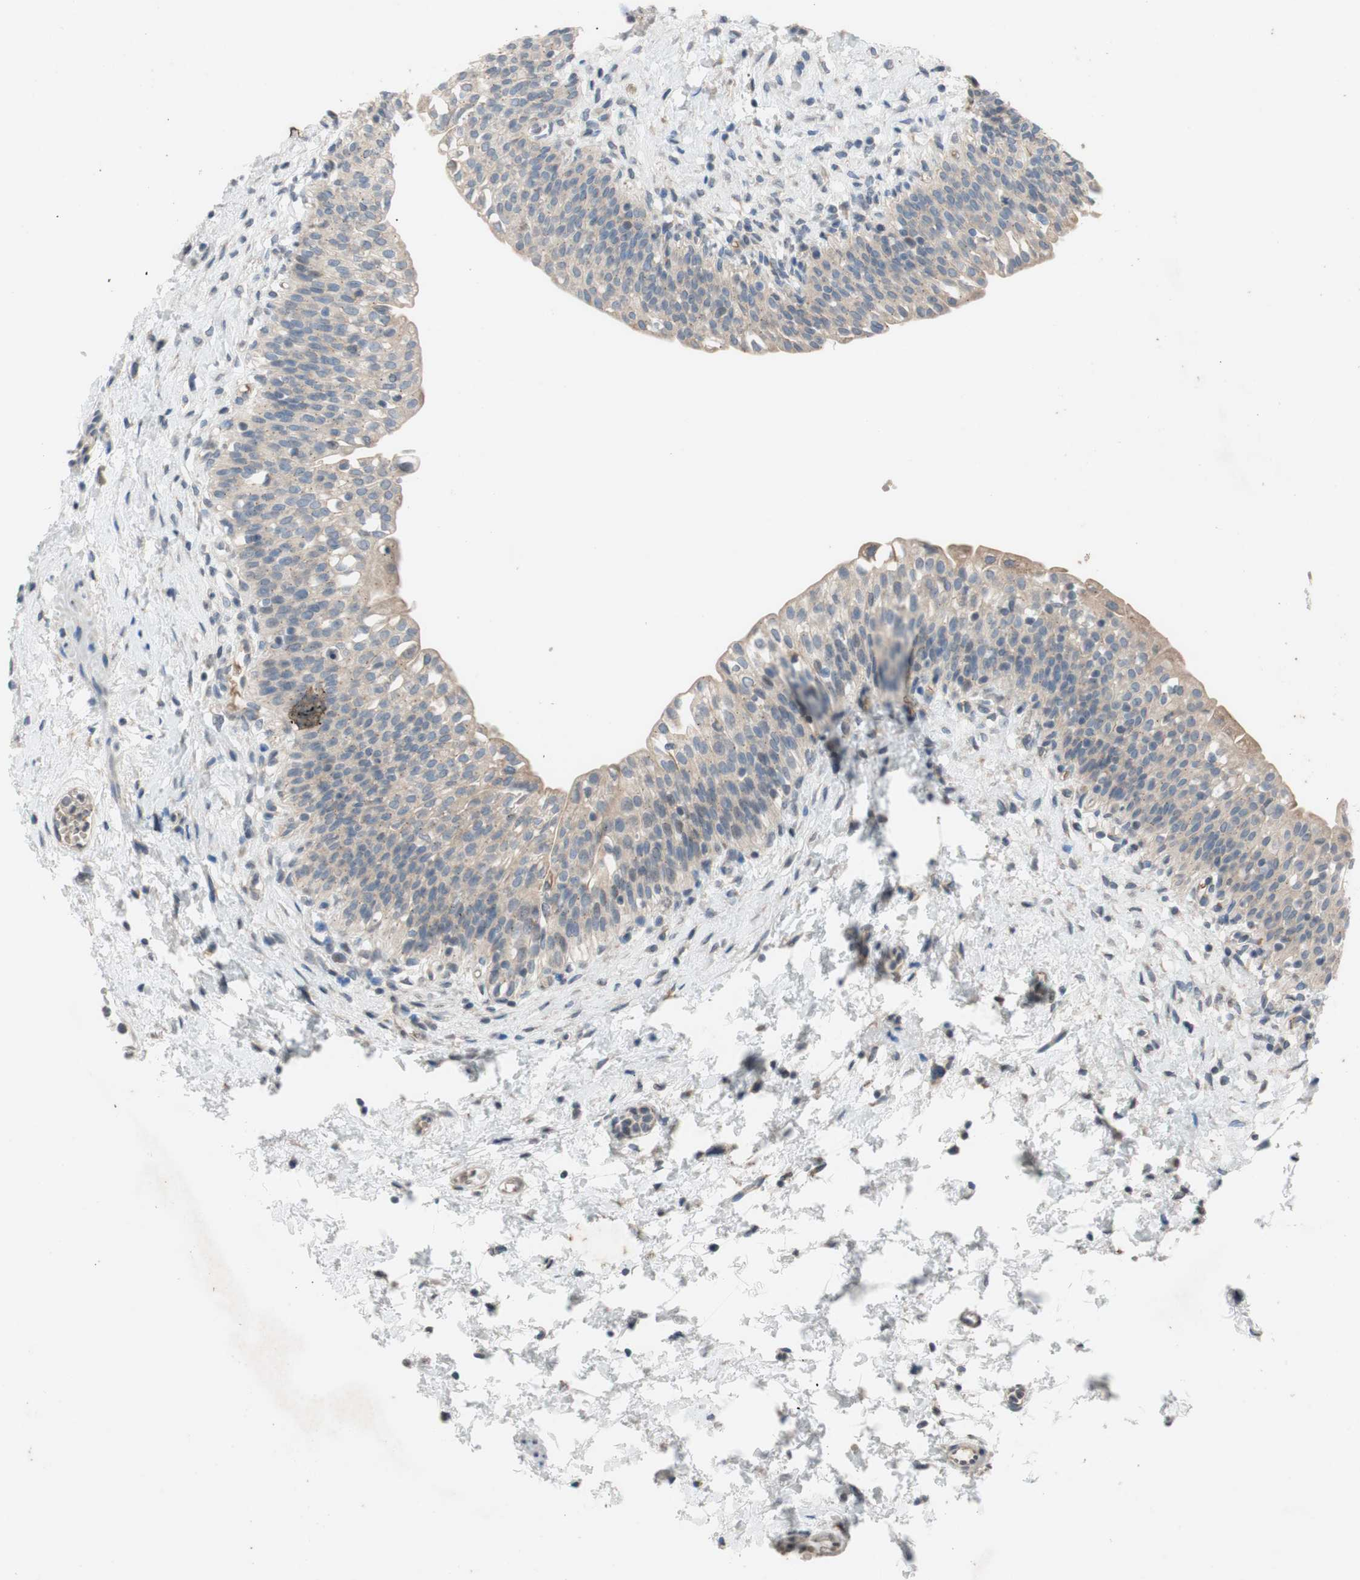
{"staining": {"intensity": "weak", "quantity": ">75%", "location": "cytoplasmic/membranous"}, "tissue": "urinary bladder", "cell_type": "Urothelial cells", "image_type": "normal", "snomed": [{"axis": "morphology", "description": "Normal tissue, NOS"}, {"axis": "topography", "description": "Urinary bladder"}], "caption": "A brown stain shows weak cytoplasmic/membranous staining of a protein in urothelial cells of normal urinary bladder. Nuclei are stained in blue.", "gene": "ADD2", "patient": {"sex": "male", "age": 55}}